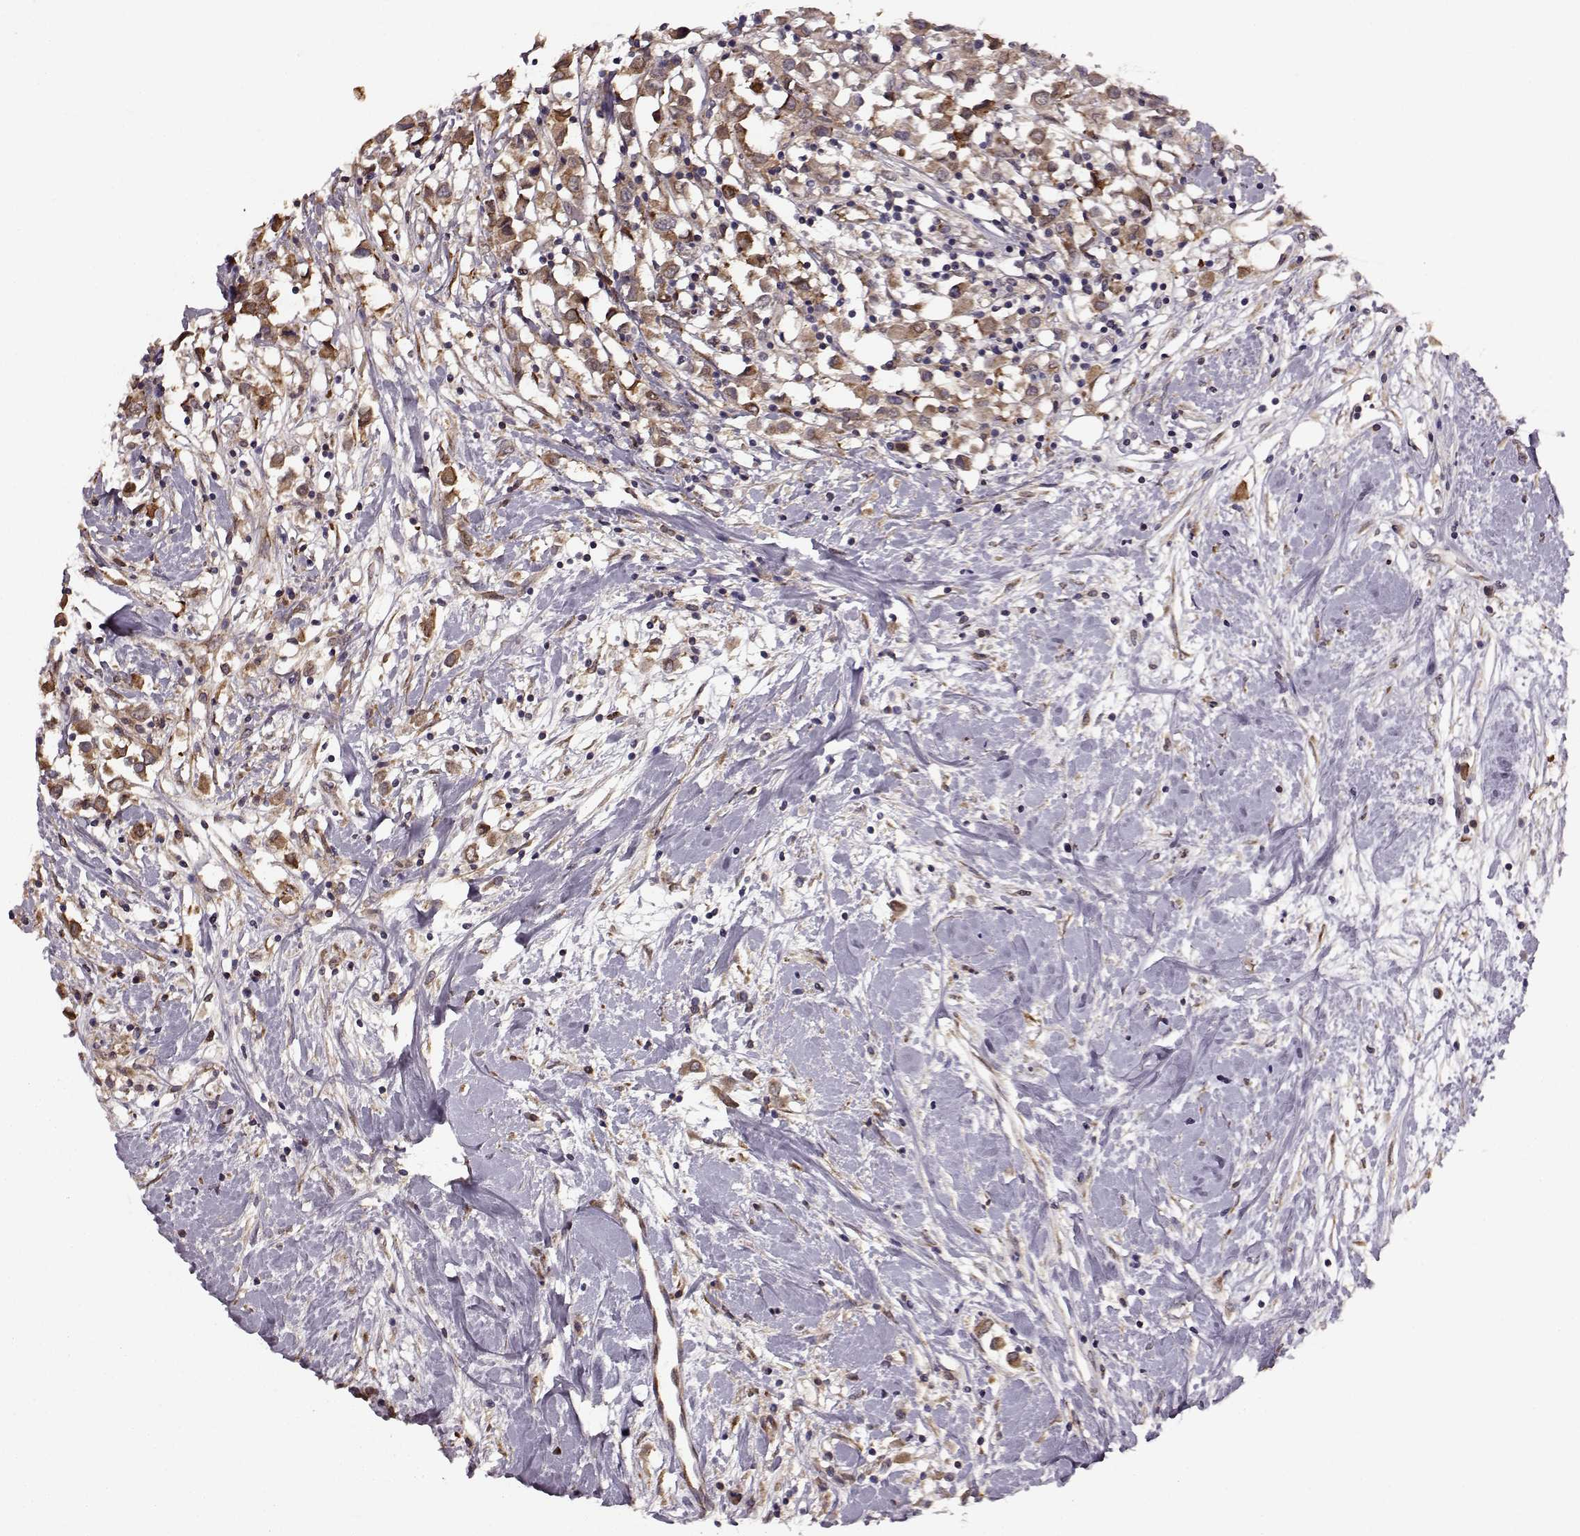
{"staining": {"intensity": "moderate", "quantity": ">75%", "location": "cytoplasmic/membranous"}, "tissue": "breast cancer", "cell_type": "Tumor cells", "image_type": "cancer", "snomed": [{"axis": "morphology", "description": "Duct carcinoma"}, {"axis": "topography", "description": "Breast"}], "caption": "Infiltrating ductal carcinoma (breast) stained for a protein (brown) demonstrates moderate cytoplasmic/membranous positive positivity in about >75% of tumor cells.", "gene": "YIPF5", "patient": {"sex": "female", "age": 61}}